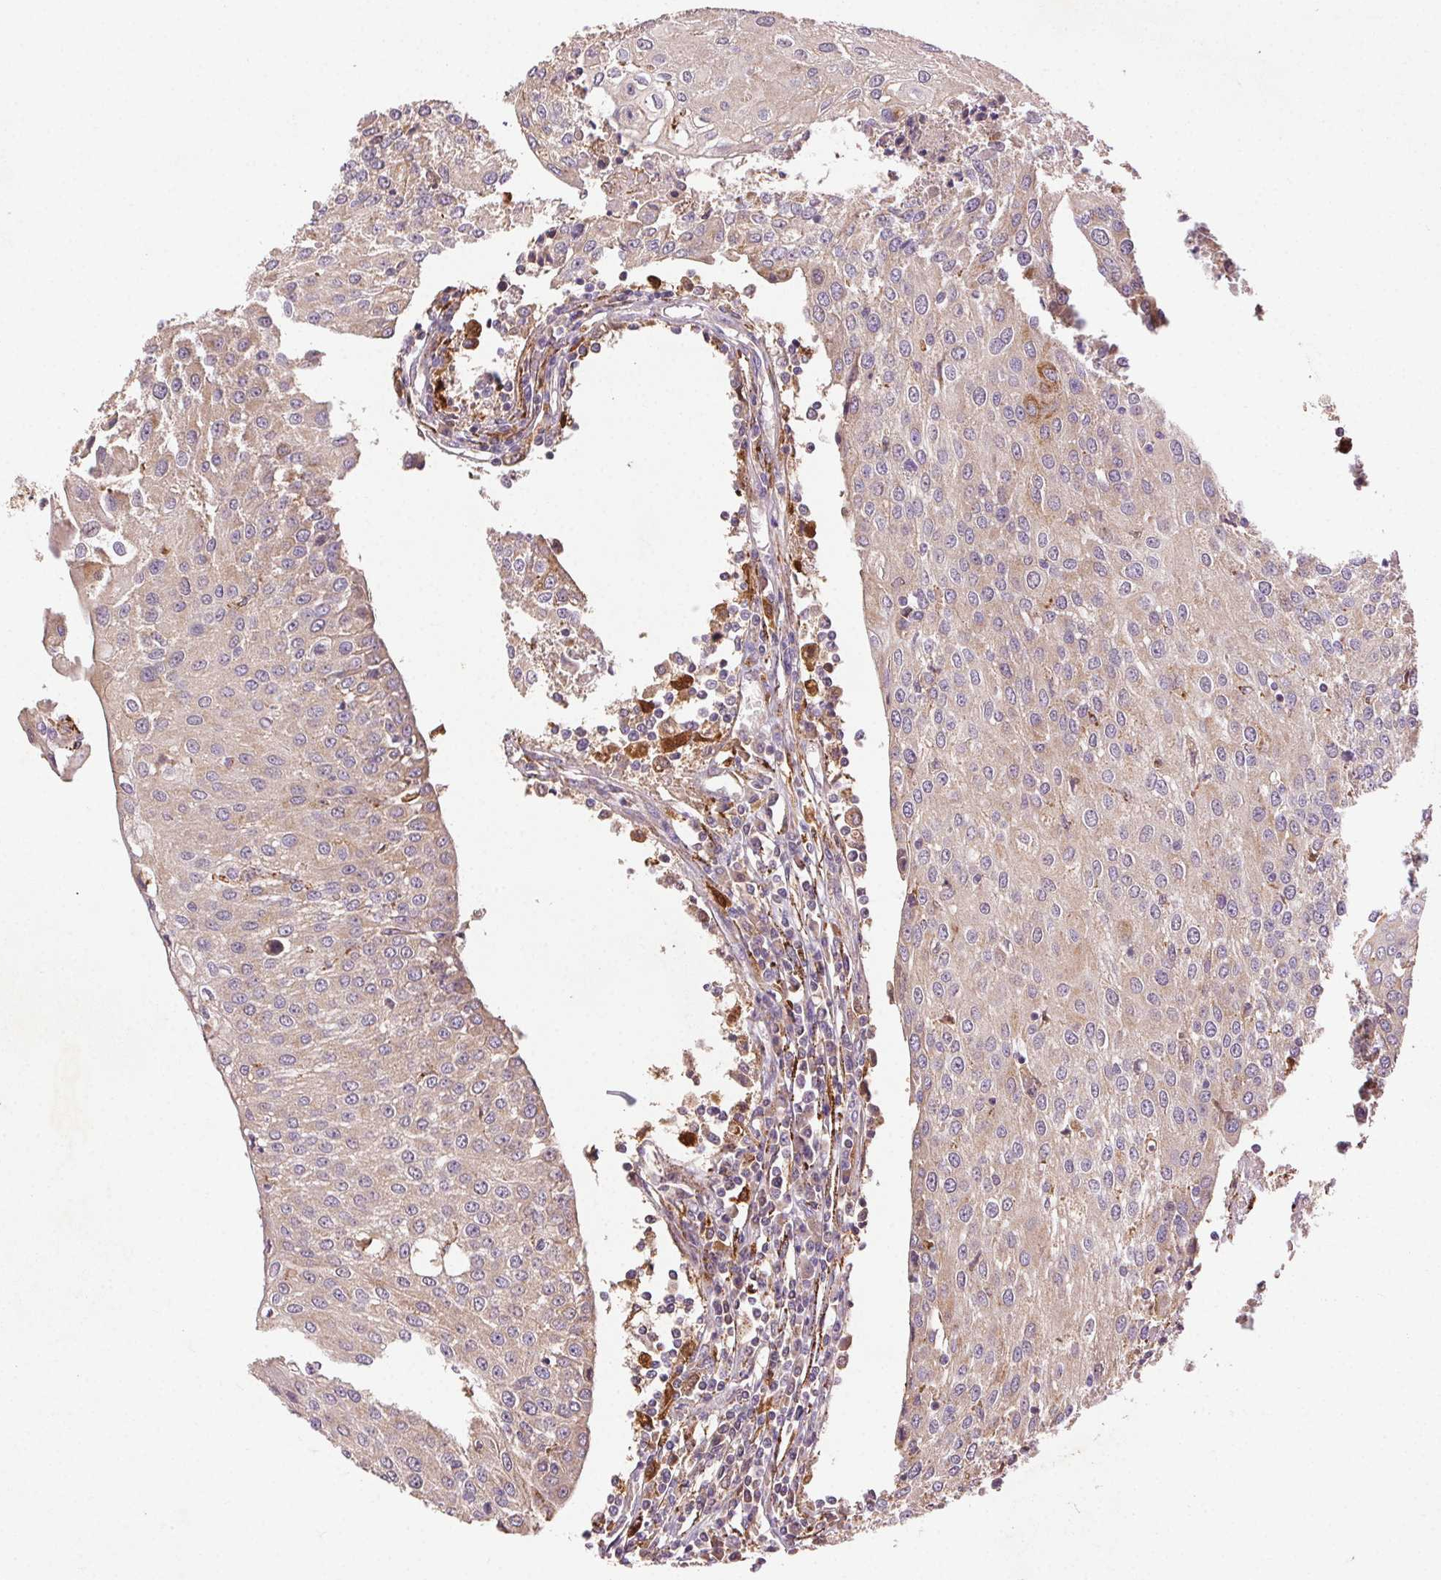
{"staining": {"intensity": "weak", "quantity": ">75%", "location": "cytoplasmic/membranous"}, "tissue": "urothelial cancer", "cell_type": "Tumor cells", "image_type": "cancer", "snomed": [{"axis": "morphology", "description": "Urothelial carcinoma, High grade"}, {"axis": "topography", "description": "Urinary bladder"}], "caption": "The photomicrograph displays a brown stain indicating the presence of a protein in the cytoplasmic/membranous of tumor cells in urothelial cancer.", "gene": "FNBP1L", "patient": {"sex": "female", "age": 85}}